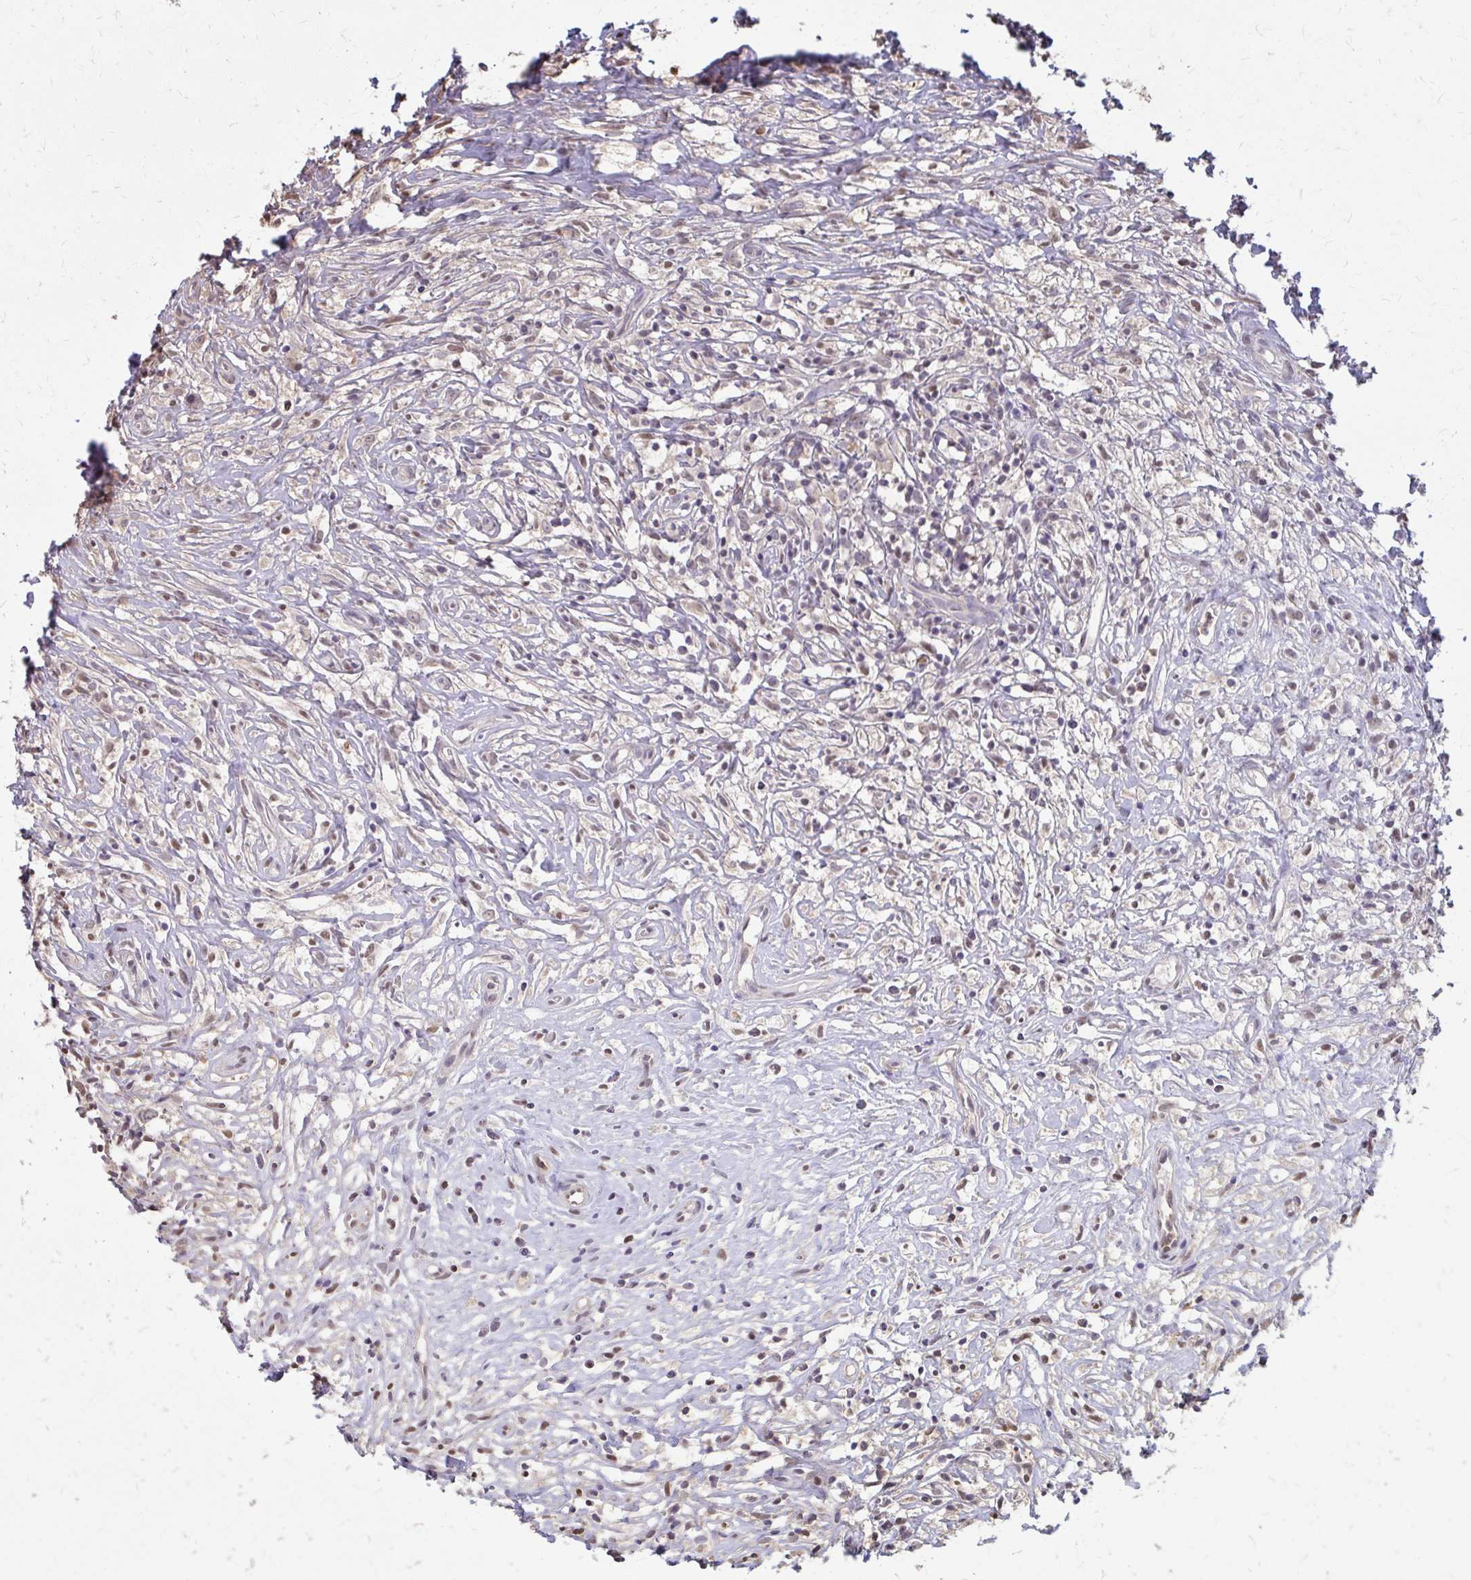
{"staining": {"intensity": "weak", "quantity": "25%-75%", "location": "nuclear"}, "tissue": "lymphoma", "cell_type": "Tumor cells", "image_type": "cancer", "snomed": [{"axis": "morphology", "description": "Hodgkin's disease, NOS"}, {"axis": "topography", "description": "No Tissue"}], "caption": "Immunohistochemistry (IHC) image of neoplastic tissue: human Hodgkin's disease stained using IHC demonstrates low levels of weak protein expression localized specifically in the nuclear of tumor cells, appearing as a nuclear brown color.", "gene": "ING4", "patient": {"sex": "female", "age": 21}}